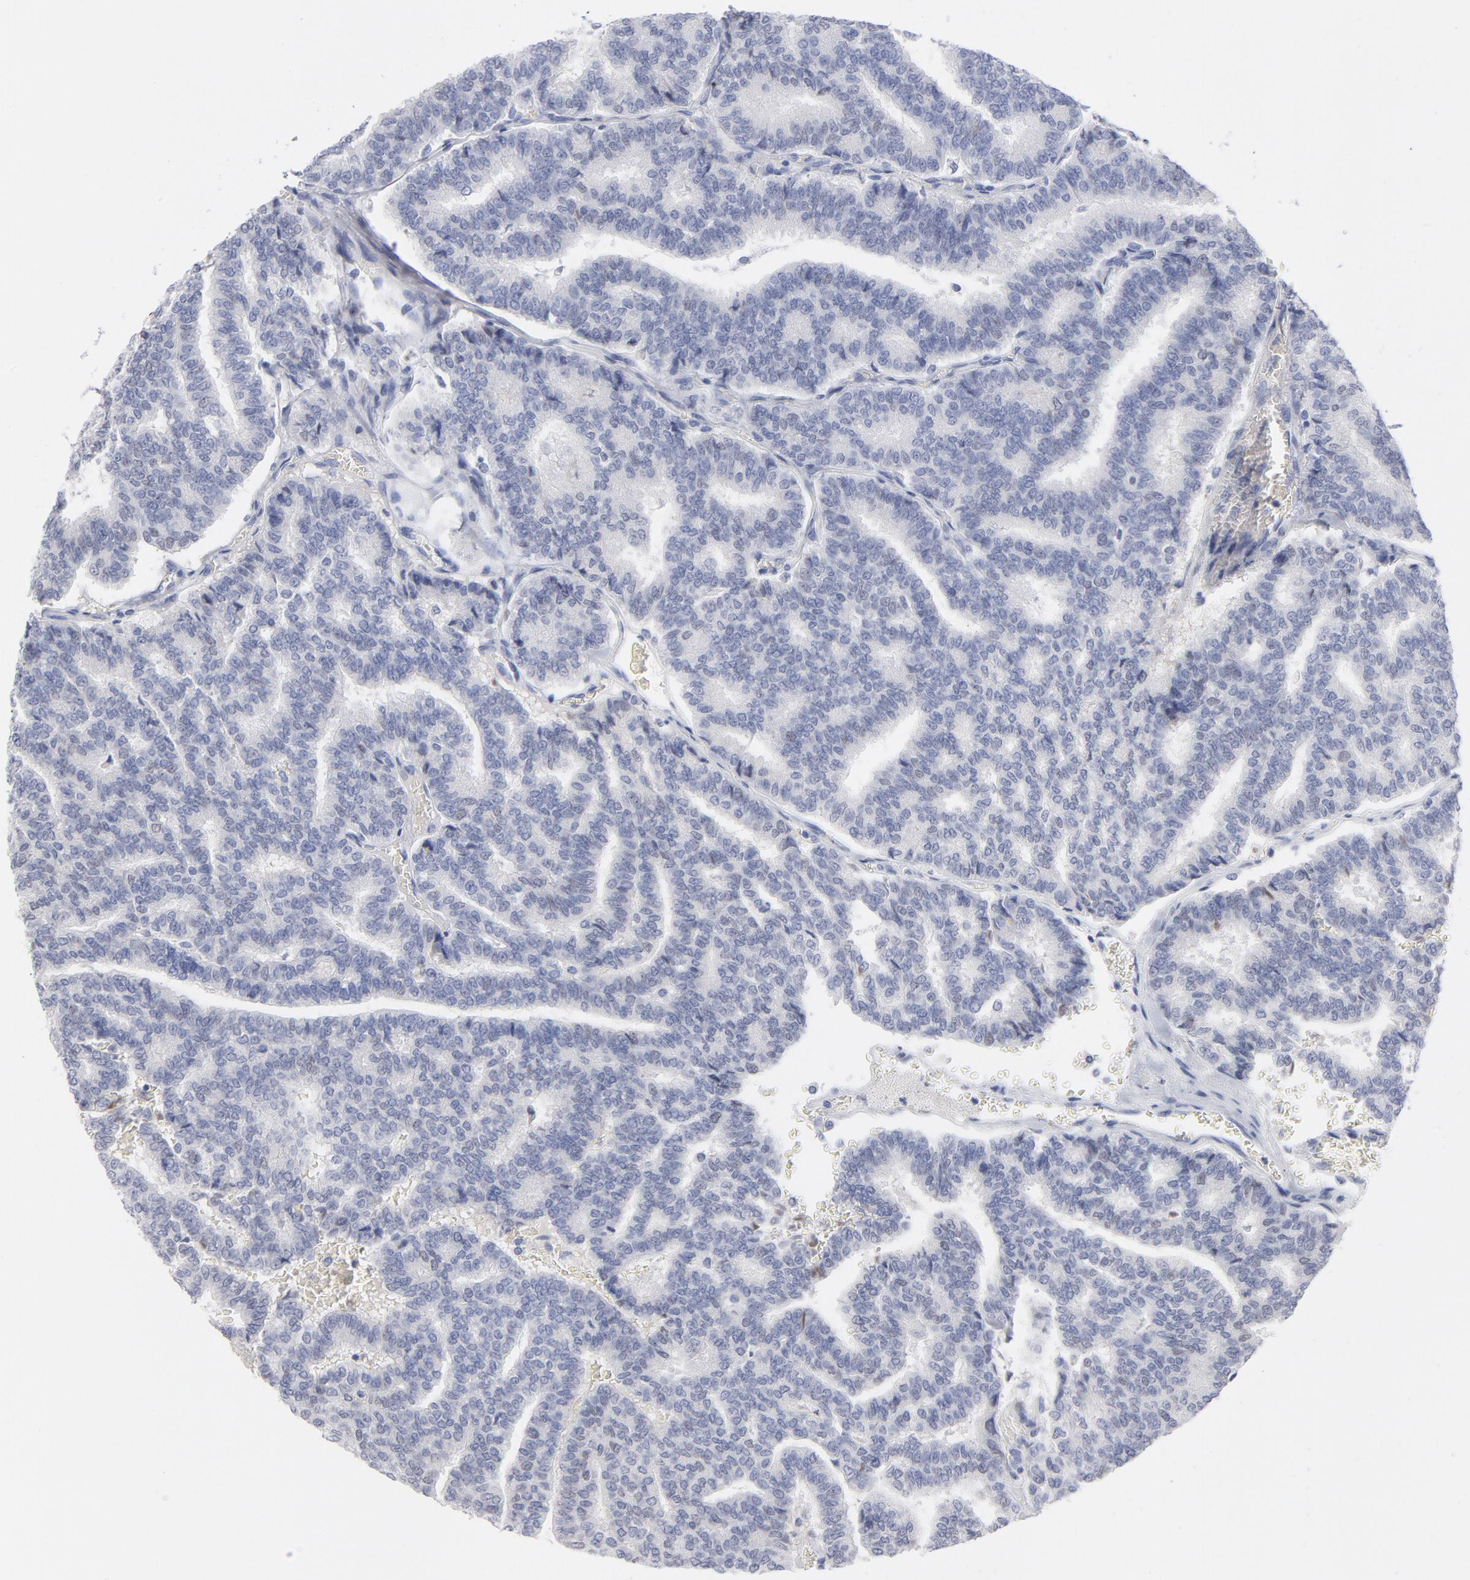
{"staining": {"intensity": "negative", "quantity": "none", "location": "none"}, "tissue": "thyroid cancer", "cell_type": "Tumor cells", "image_type": "cancer", "snomed": [{"axis": "morphology", "description": "Papillary adenocarcinoma, NOS"}, {"axis": "topography", "description": "Thyroid gland"}], "caption": "High power microscopy image of an immunohistochemistry histopathology image of thyroid papillary adenocarcinoma, revealing no significant positivity in tumor cells. (Stains: DAB (3,3'-diaminobenzidine) immunohistochemistry with hematoxylin counter stain, Microscopy: brightfield microscopy at high magnification).", "gene": "MCM7", "patient": {"sex": "female", "age": 35}}